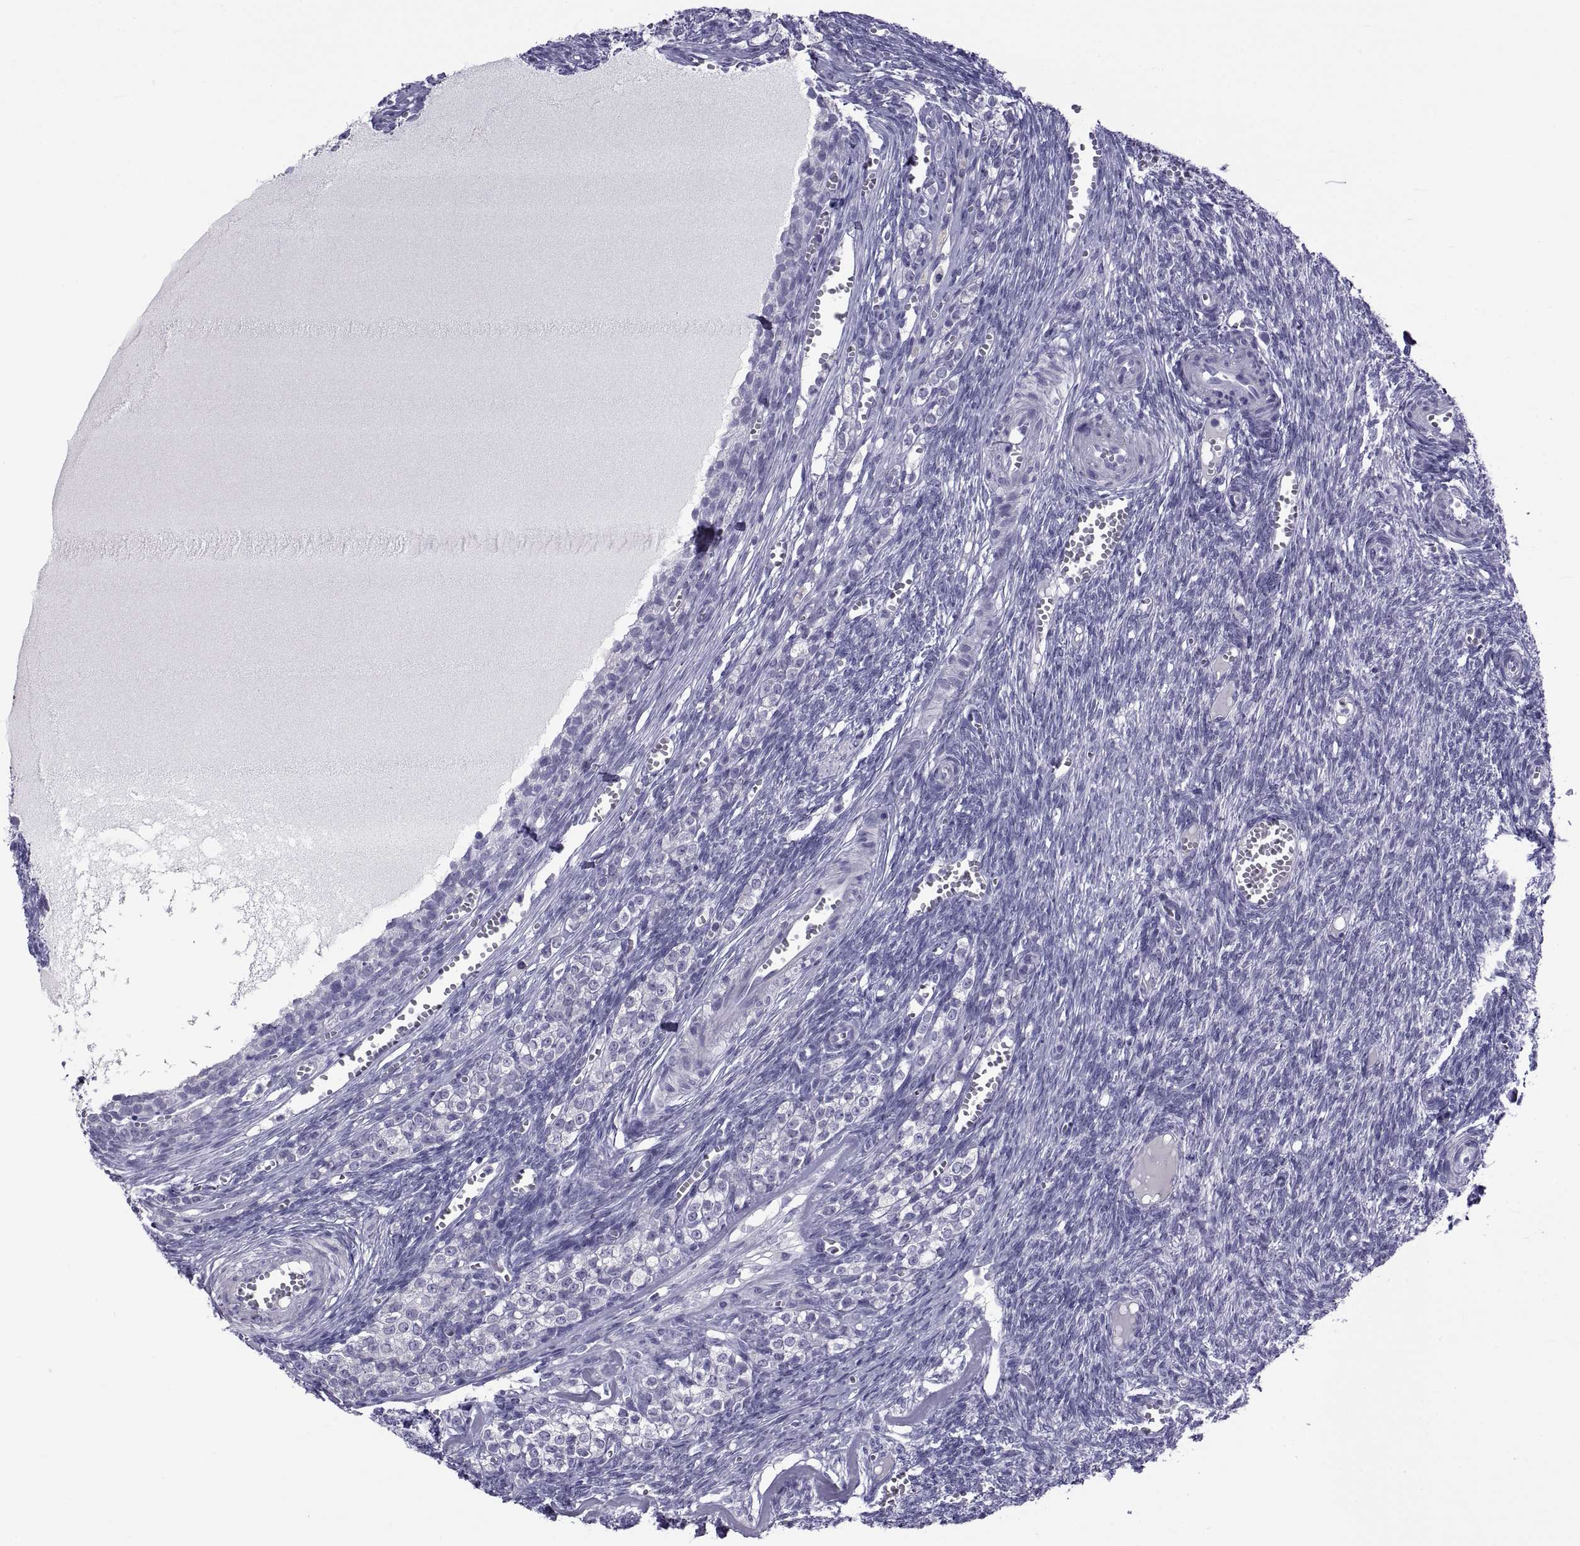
{"staining": {"intensity": "negative", "quantity": "none", "location": "none"}, "tissue": "ovary", "cell_type": "Follicle cells", "image_type": "normal", "snomed": [{"axis": "morphology", "description": "Normal tissue, NOS"}, {"axis": "topography", "description": "Ovary"}], "caption": "Immunohistochemical staining of unremarkable ovary reveals no significant positivity in follicle cells.", "gene": "NPTX2", "patient": {"sex": "female", "age": 43}}